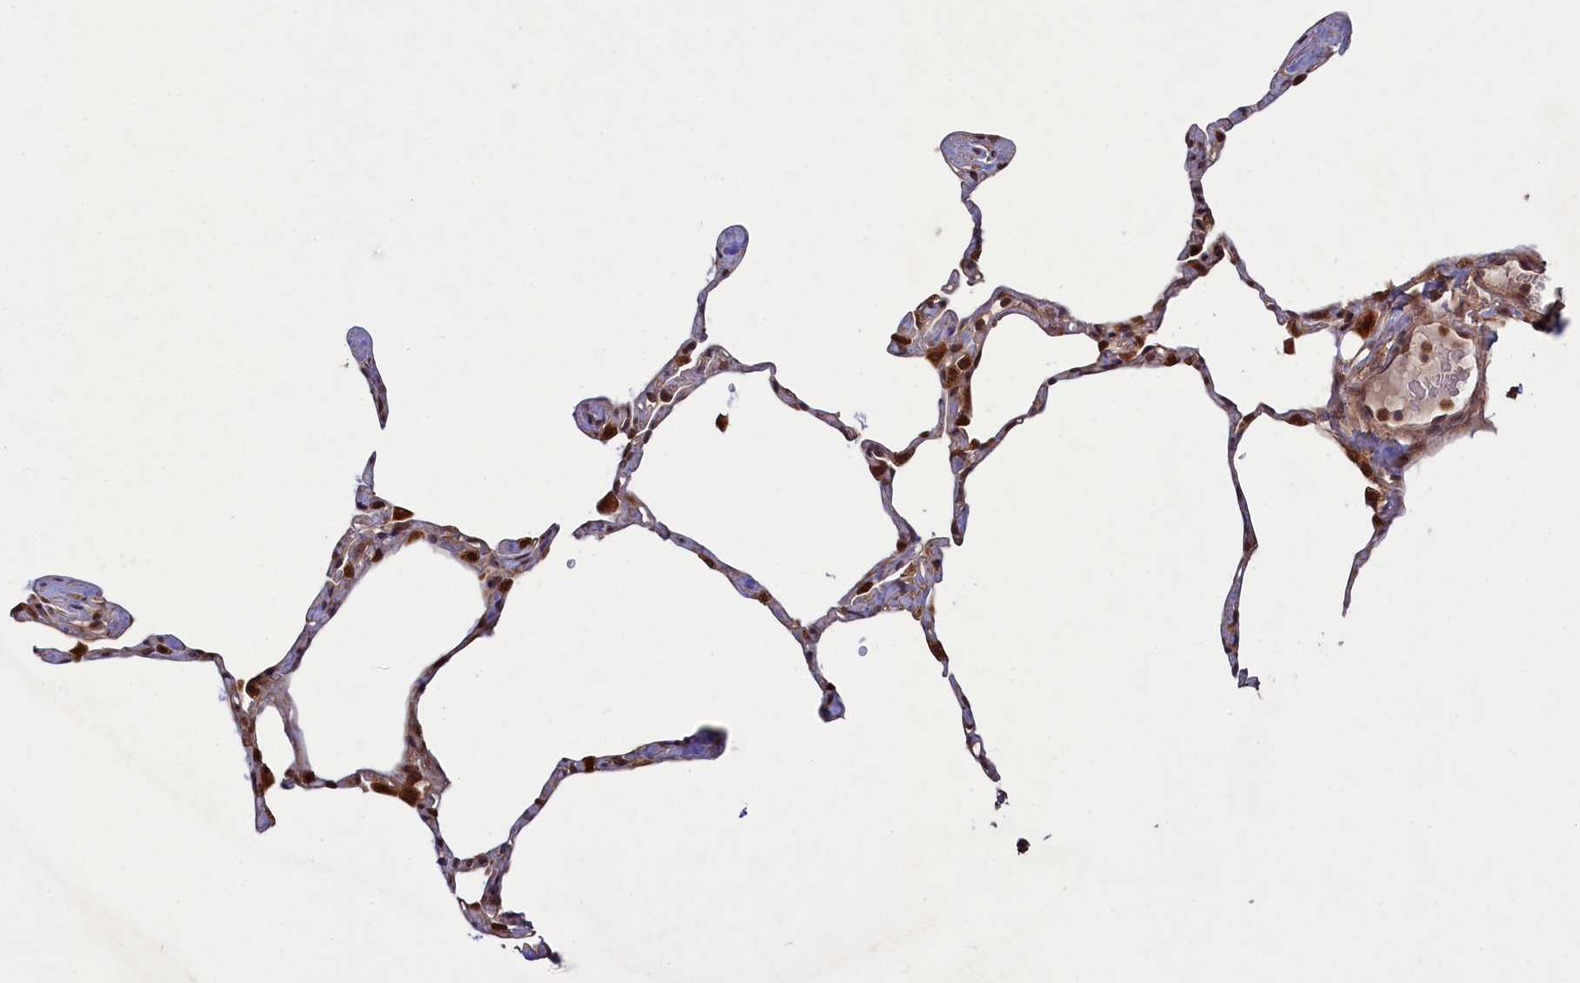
{"staining": {"intensity": "moderate", "quantity": ">75%", "location": "cytoplasmic/membranous,nuclear"}, "tissue": "lung", "cell_type": "Alveolar cells", "image_type": "normal", "snomed": [{"axis": "morphology", "description": "Normal tissue, NOS"}, {"axis": "topography", "description": "Lung"}], "caption": "This histopathology image shows immunohistochemistry staining of benign human lung, with medium moderate cytoplasmic/membranous,nuclear staining in about >75% of alveolar cells.", "gene": "NAE1", "patient": {"sex": "male", "age": 65}}